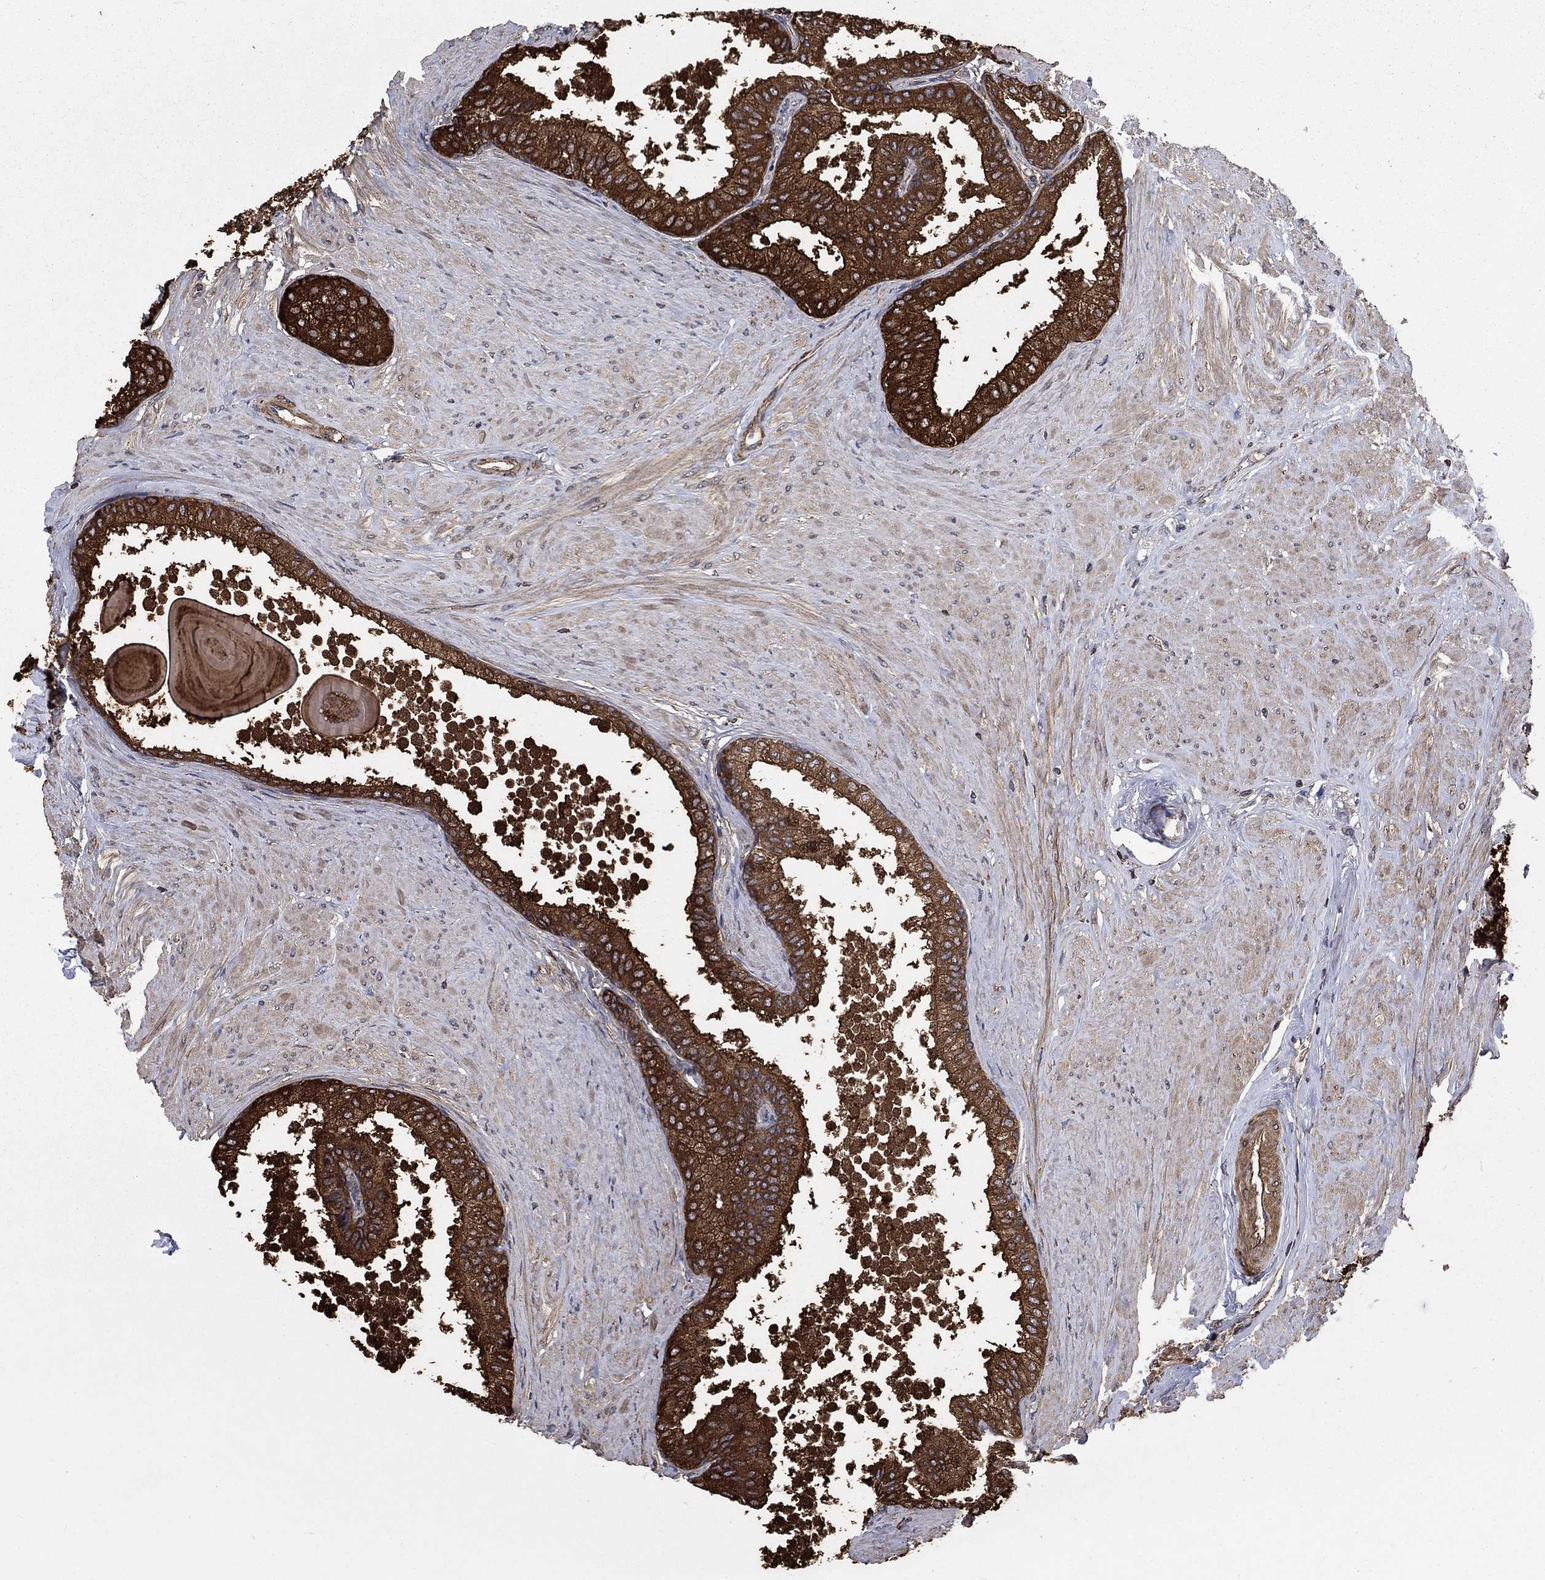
{"staining": {"intensity": "strong", "quantity": ">75%", "location": "cytoplasmic/membranous"}, "tissue": "prostate", "cell_type": "Glandular cells", "image_type": "normal", "snomed": [{"axis": "morphology", "description": "Normal tissue, NOS"}, {"axis": "topography", "description": "Prostate"}], "caption": "IHC photomicrograph of benign prostate stained for a protein (brown), which demonstrates high levels of strong cytoplasmic/membranous staining in about >75% of glandular cells.", "gene": "PDE3A", "patient": {"sex": "male", "age": 63}}